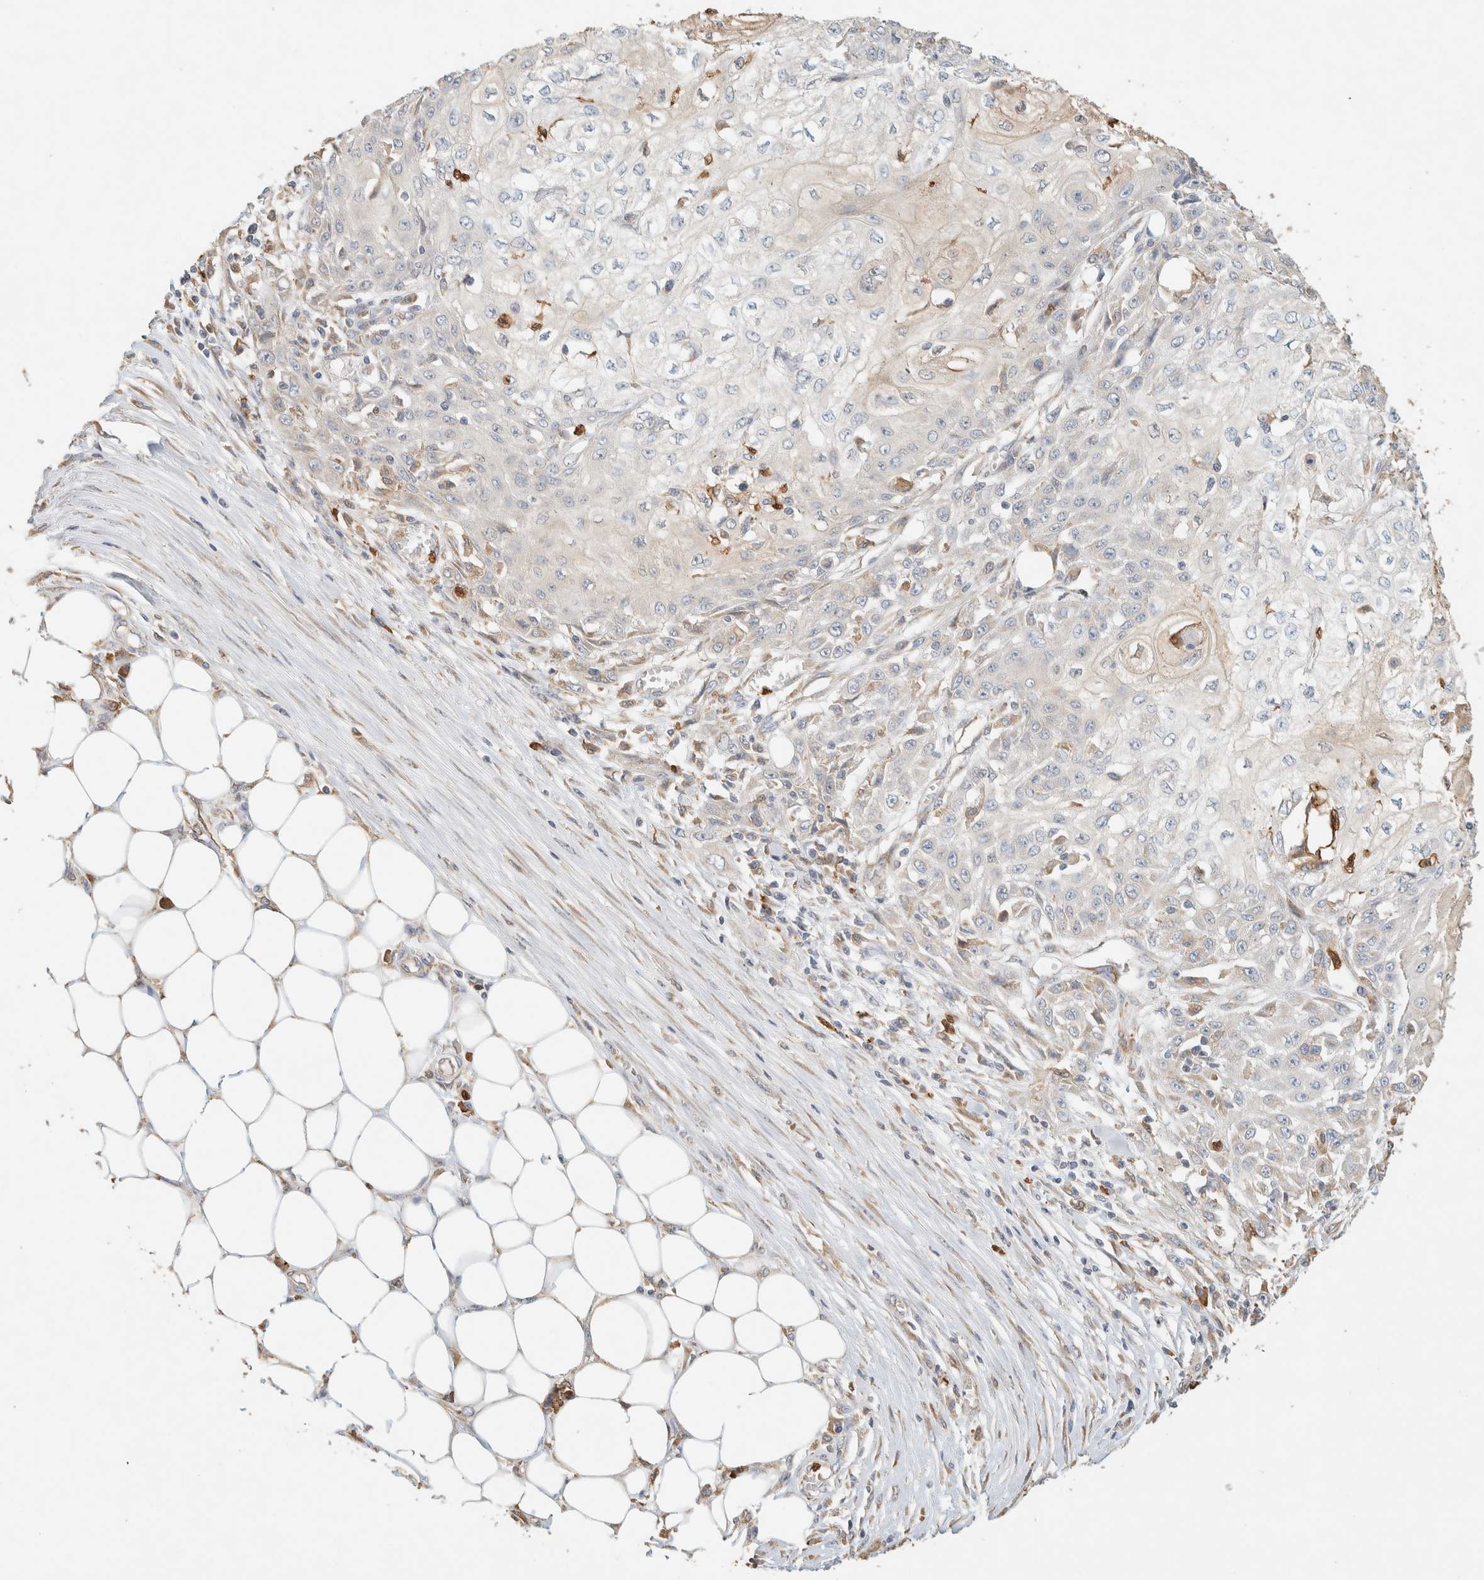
{"staining": {"intensity": "negative", "quantity": "none", "location": "none"}, "tissue": "skin cancer", "cell_type": "Tumor cells", "image_type": "cancer", "snomed": [{"axis": "morphology", "description": "Squamous cell carcinoma, NOS"}, {"axis": "morphology", "description": "Squamous cell carcinoma, metastatic, NOS"}, {"axis": "topography", "description": "Skin"}, {"axis": "topography", "description": "Lymph node"}], "caption": "Skin squamous cell carcinoma stained for a protein using IHC reveals no staining tumor cells.", "gene": "TTC3", "patient": {"sex": "male", "age": 75}}